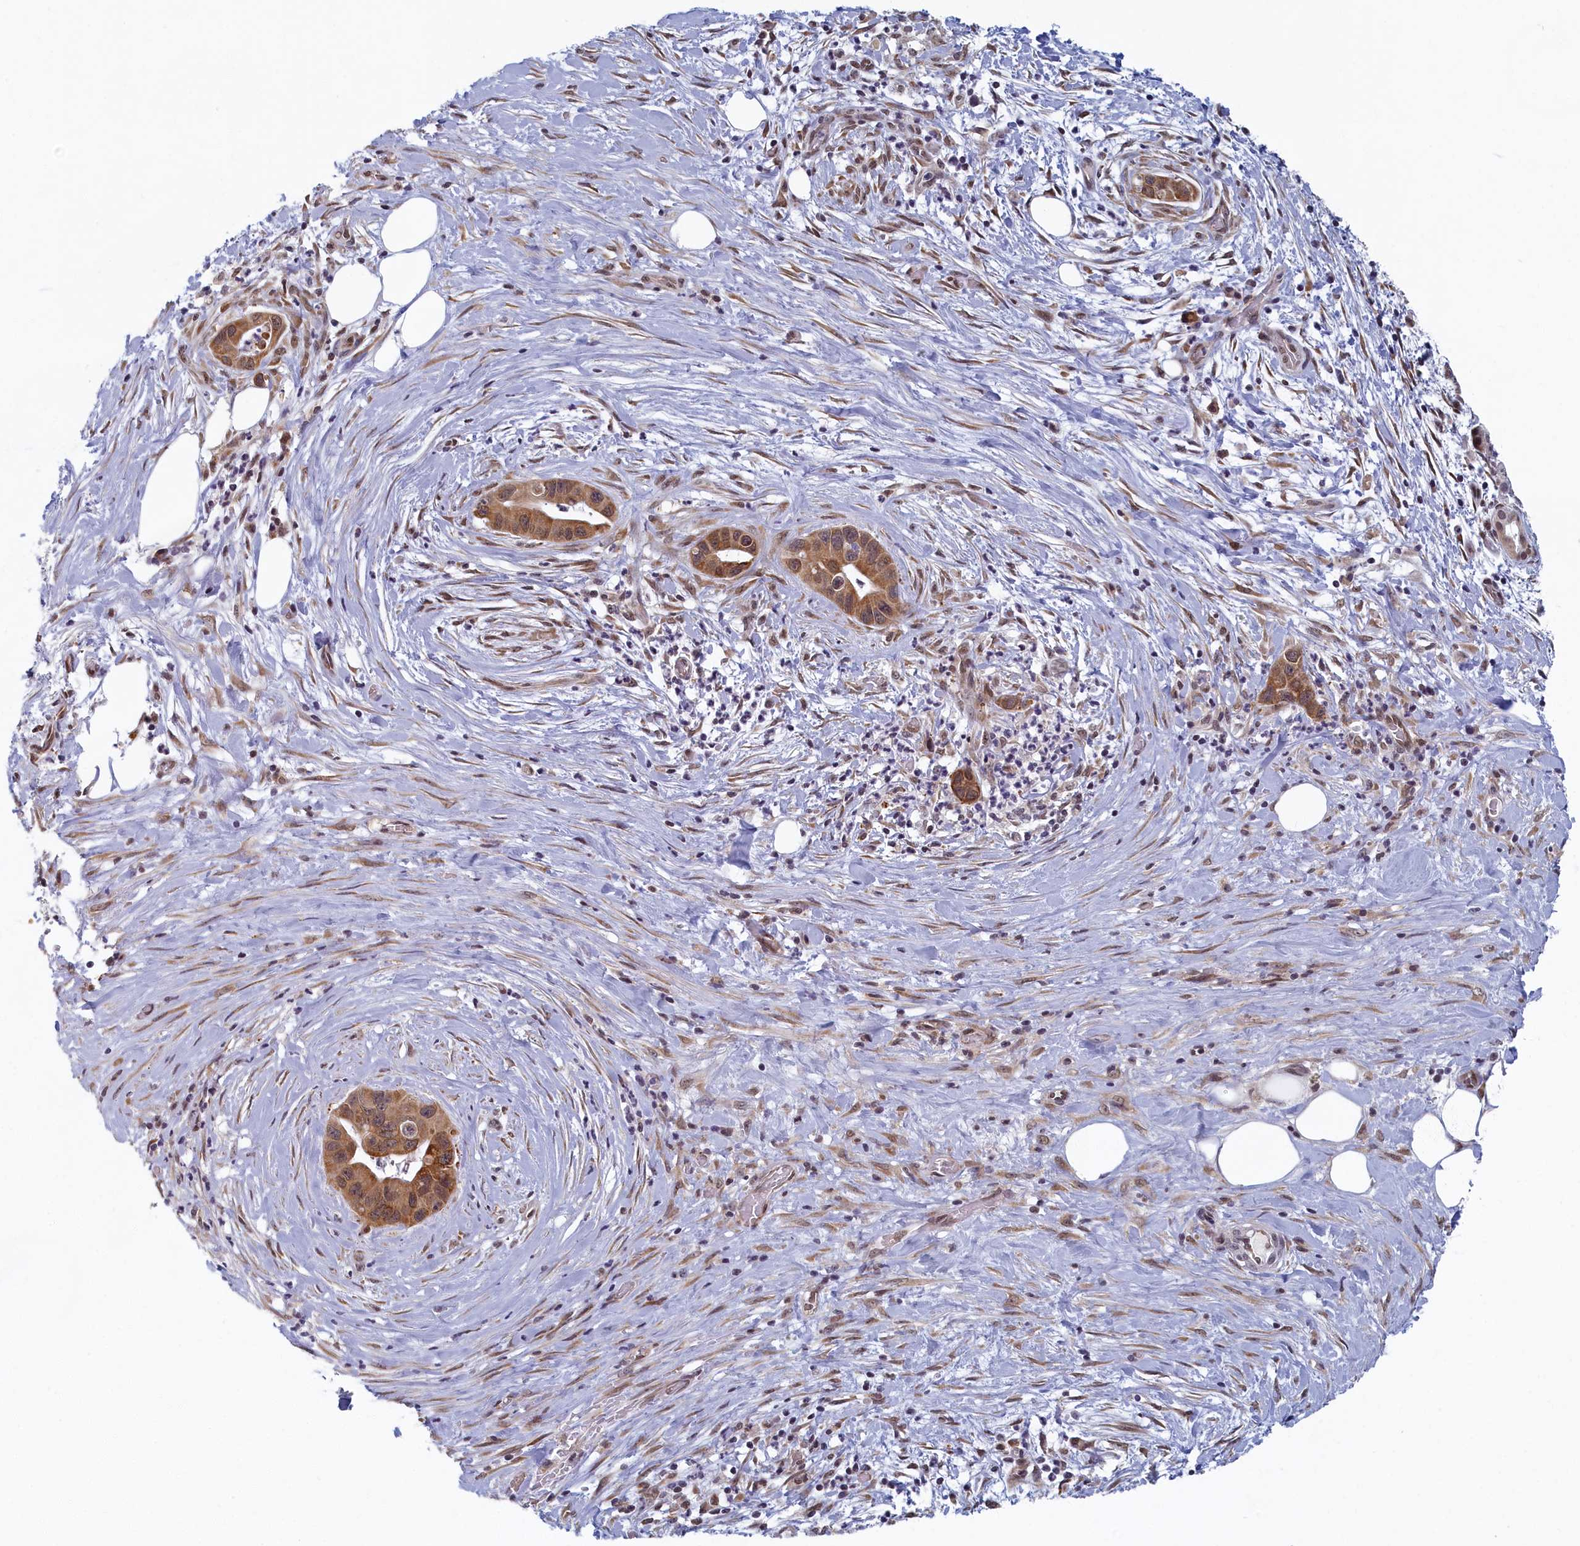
{"staining": {"intensity": "moderate", "quantity": ">75%", "location": "cytoplasmic/membranous"}, "tissue": "pancreatic cancer", "cell_type": "Tumor cells", "image_type": "cancer", "snomed": [{"axis": "morphology", "description": "Adenocarcinoma, NOS"}, {"axis": "topography", "description": "Pancreas"}], "caption": "DAB (3,3'-diaminobenzidine) immunohistochemical staining of adenocarcinoma (pancreatic) demonstrates moderate cytoplasmic/membranous protein staining in approximately >75% of tumor cells.", "gene": "DNAJC17", "patient": {"sex": "male", "age": 73}}